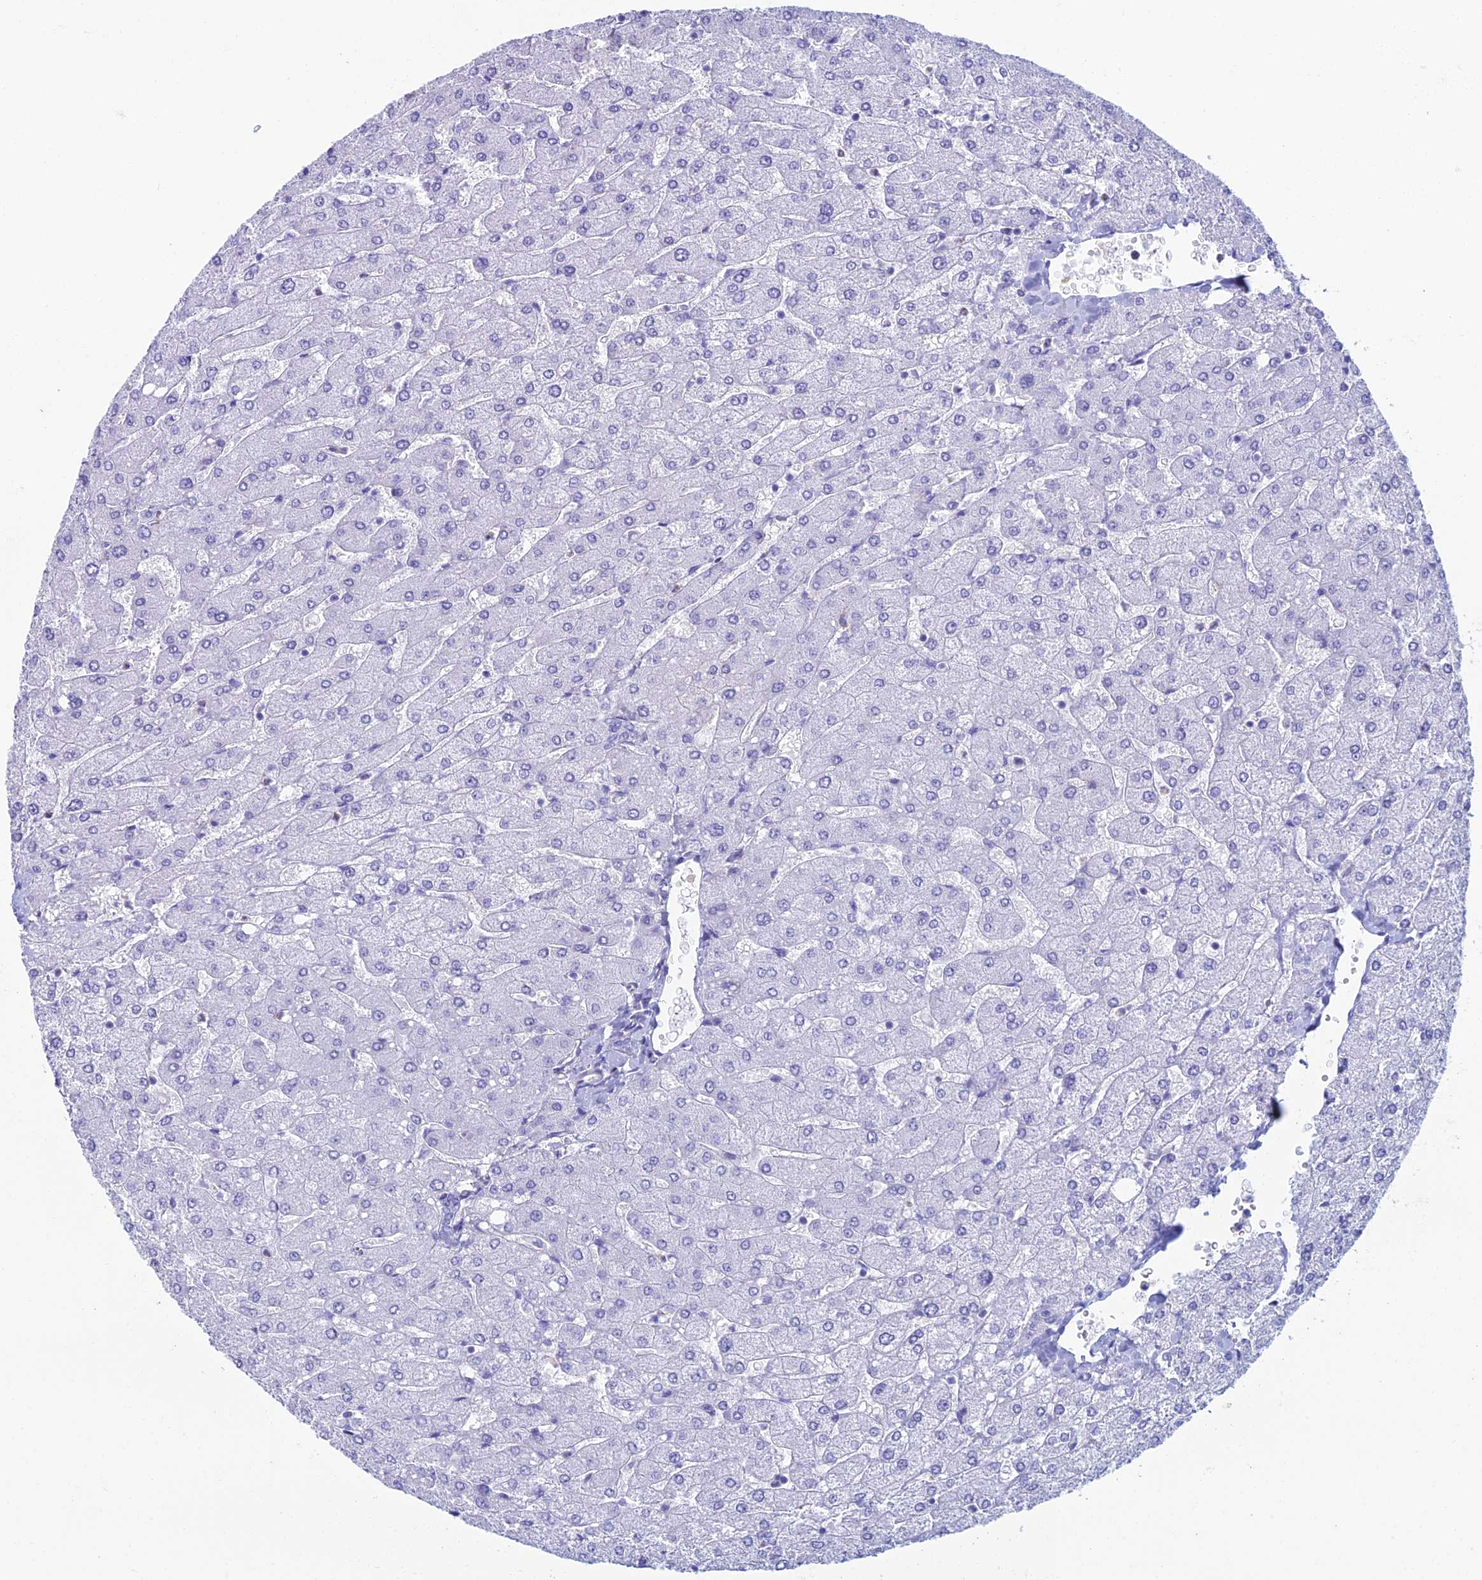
{"staining": {"intensity": "negative", "quantity": "none", "location": "none"}, "tissue": "liver", "cell_type": "Cholangiocytes", "image_type": "normal", "snomed": [{"axis": "morphology", "description": "Normal tissue, NOS"}, {"axis": "topography", "description": "Liver"}], "caption": "Immunohistochemistry (IHC) of benign liver exhibits no staining in cholangiocytes. (DAB immunohistochemistry, high magnification).", "gene": "KCNK17", "patient": {"sex": "male", "age": 55}}